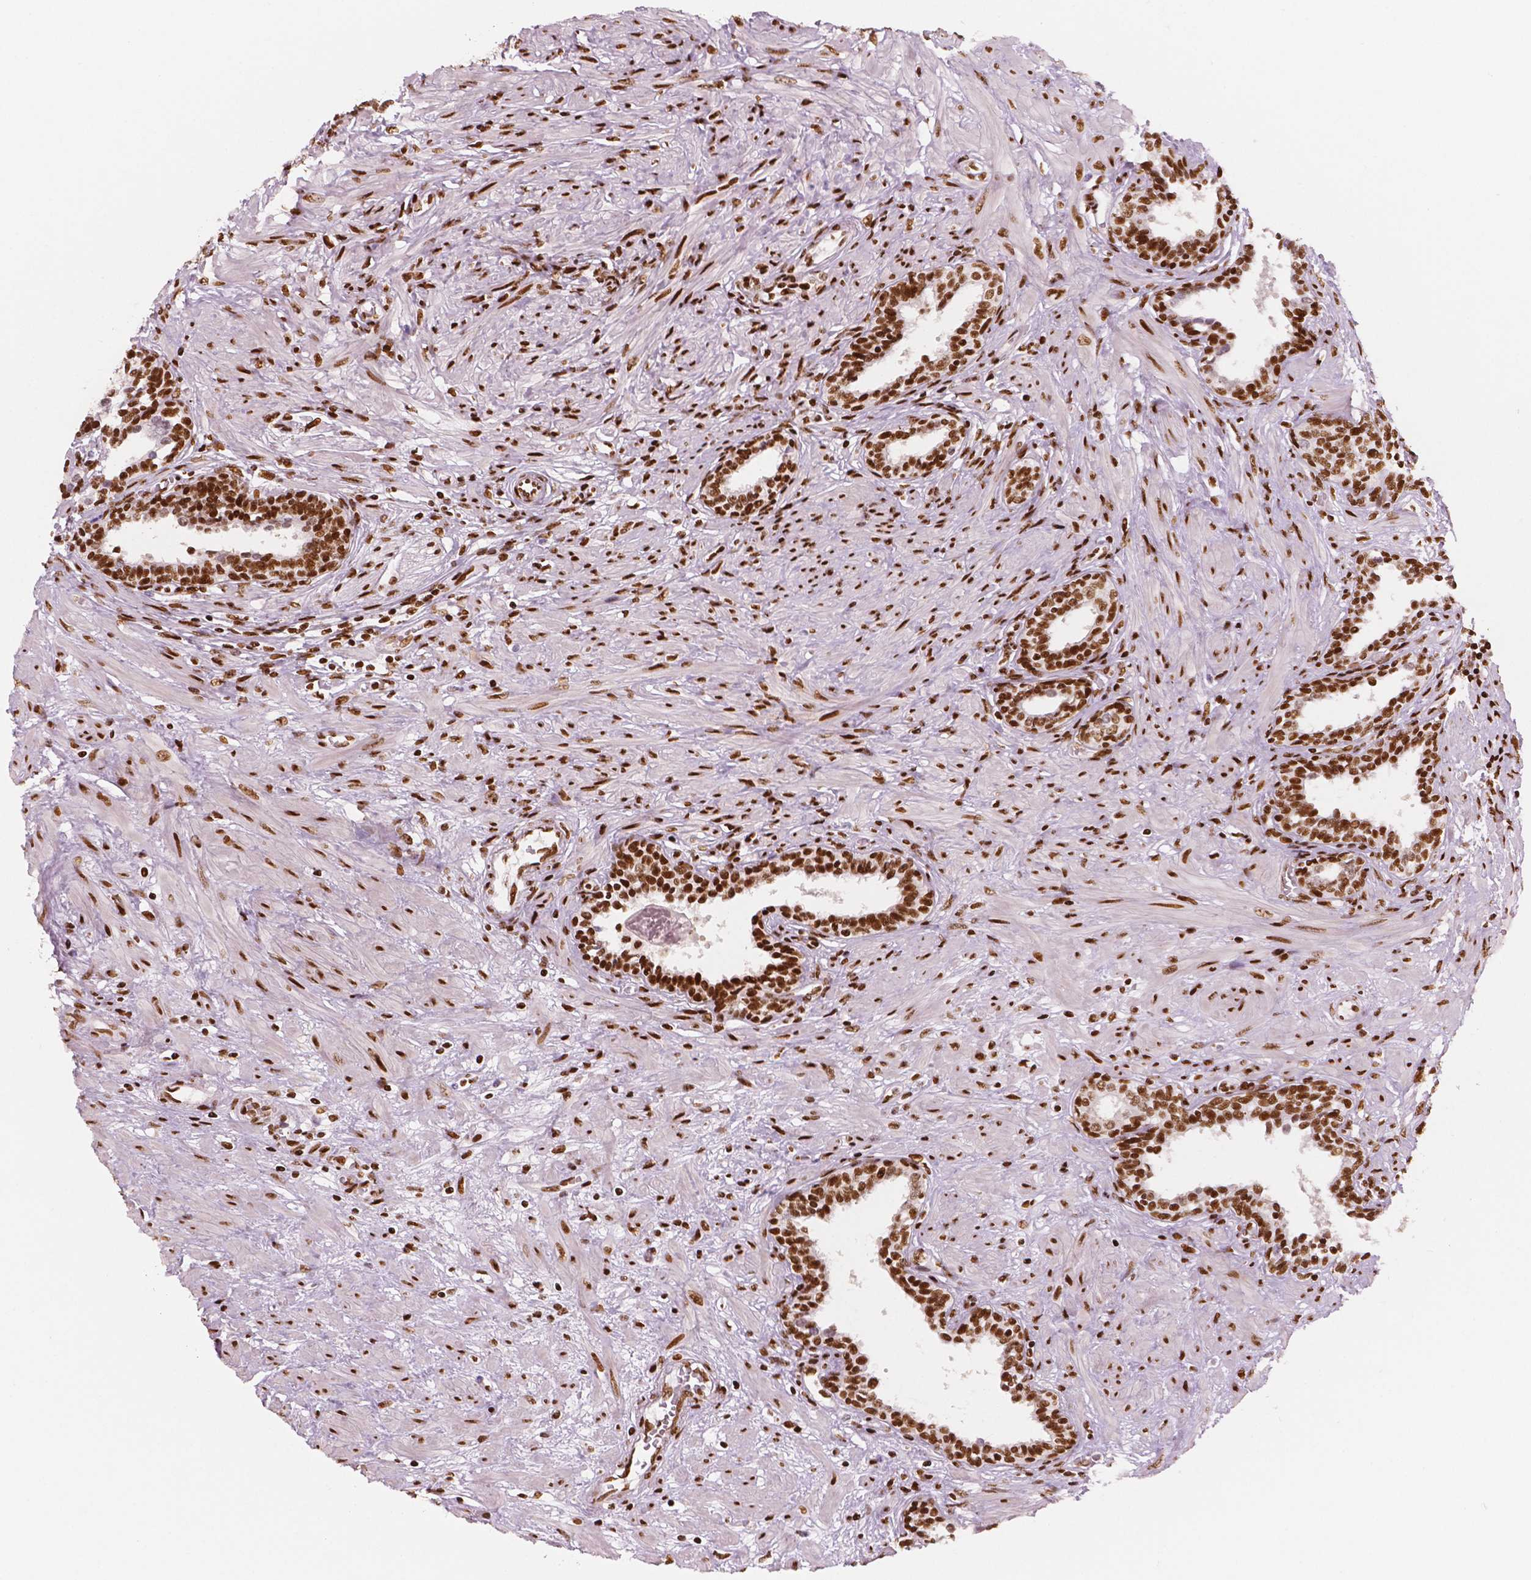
{"staining": {"intensity": "strong", "quantity": ">75%", "location": "nuclear"}, "tissue": "prostate", "cell_type": "Glandular cells", "image_type": "normal", "snomed": [{"axis": "morphology", "description": "Normal tissue, NOS"}, {"axis": "topography", "description": "Prostate"}], "caption": "About >75% of glandular cells in unremarkable human prostate display strong nuclear protein staining as visualized by brown immunohistochemical staining.", "gene": "BRD4", "patient": {"sex": "male", "age": 55}}